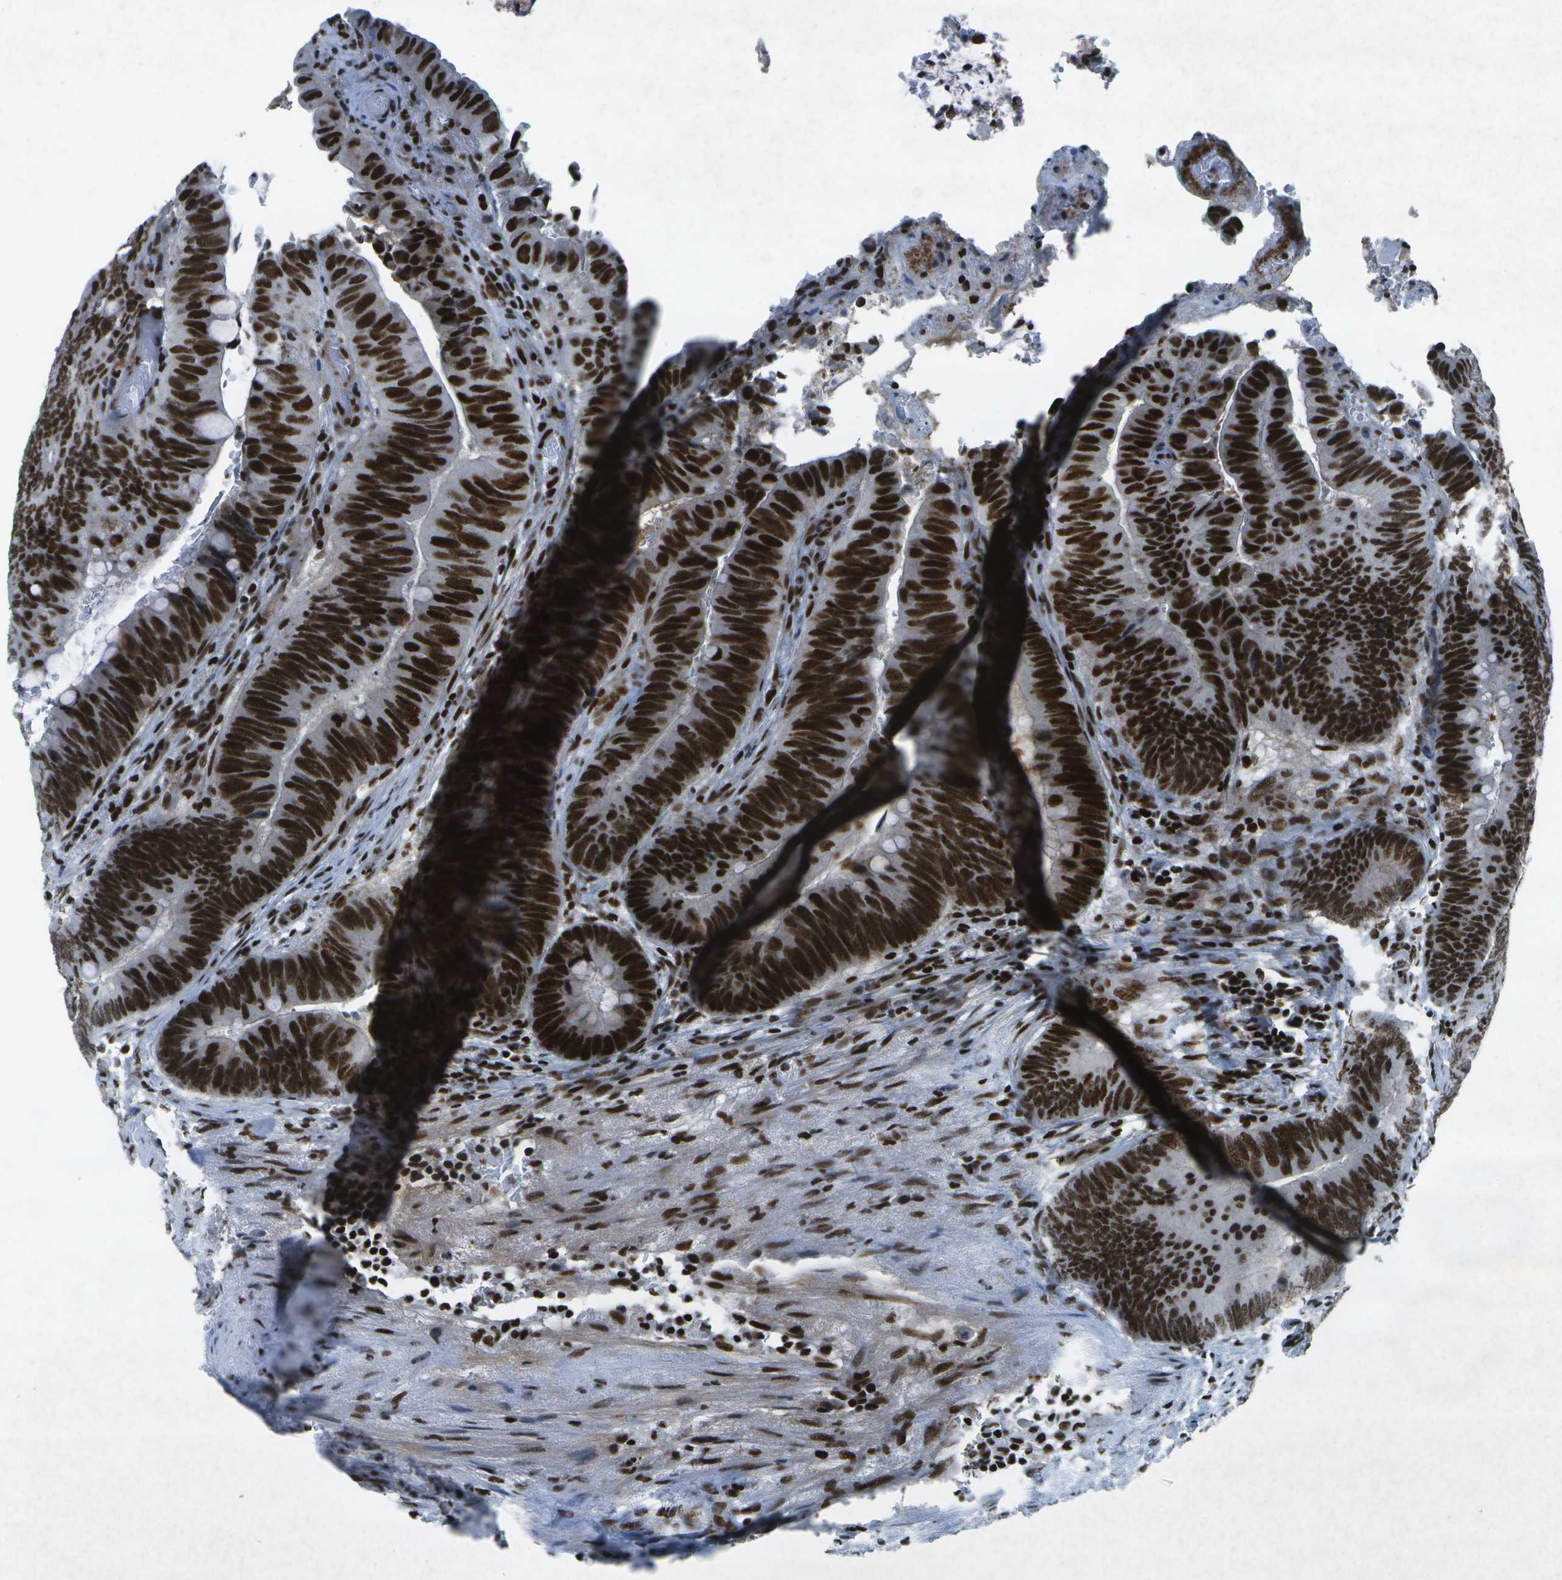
{"staining": {"intensity": "strong", "quantity": ">75%", "location": "nuclear"}, "tissue": "colorectal cancer", "cell_type": "Tumor cells", "image_type": "cancer", "snomed": [{"axis": "morphology", "description": "Normal tissue, NOS"}, {"axis": "morphology", "description": "Adenocarcinoma, NOS"}, {"axis": "topography", "description": "Rectum"}, {"axis": "topography", "description": "Peripheral nerve tissue"}], "caption": "Immunohistochemistry (IHC) histopathology image of neoplastic tissue: human colorectal cancer stained using immunohistochemistry exhibits high levels of strong protein expression localized specifically in the nuclear of tumor cells, appearing as a nuclear brown color.", "gene": "MTA2", "patient": {"sex": "male", "age": 92}}